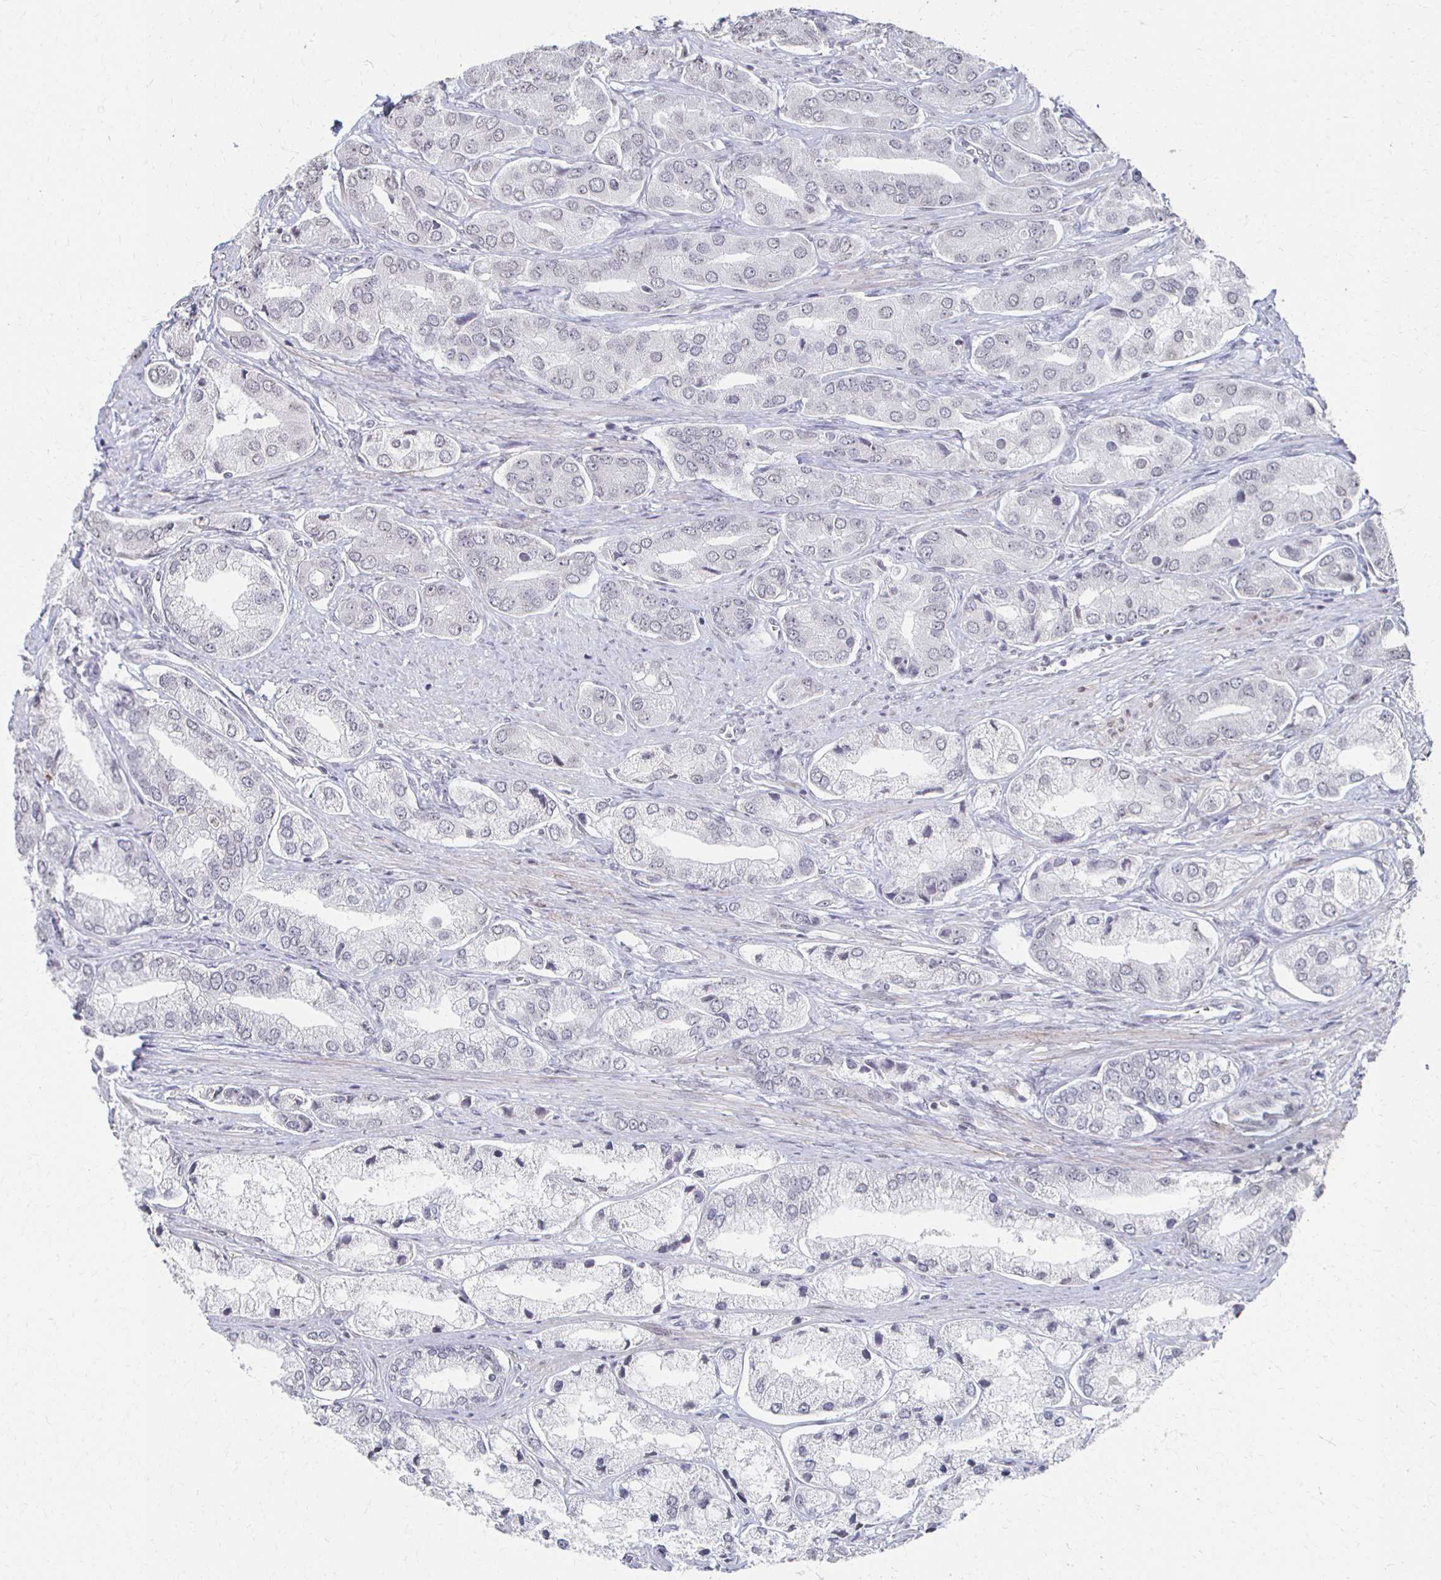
{"staining": {"intensity": "negative", "quantity": "none", "location": "none"}, "tissue": "prostate cancer", "cell_type": "Tumor cells", "image_type": "cancer", "snomed": [{"axis": "morphology", "description": "Adenocarcinoma, Low grade"}, {"axis": "topography", "description": "Prostate"}], "caption": "The histopathology image exhibits no significant staining in tumor cells of low-grade adenocarcinoma (prostate). (DAB (3,3'-diaminobenzidine) IHC with hematoxylin counter stain).", "gene": "DAB1", "patient": {"sex": "male", "age": 69}}